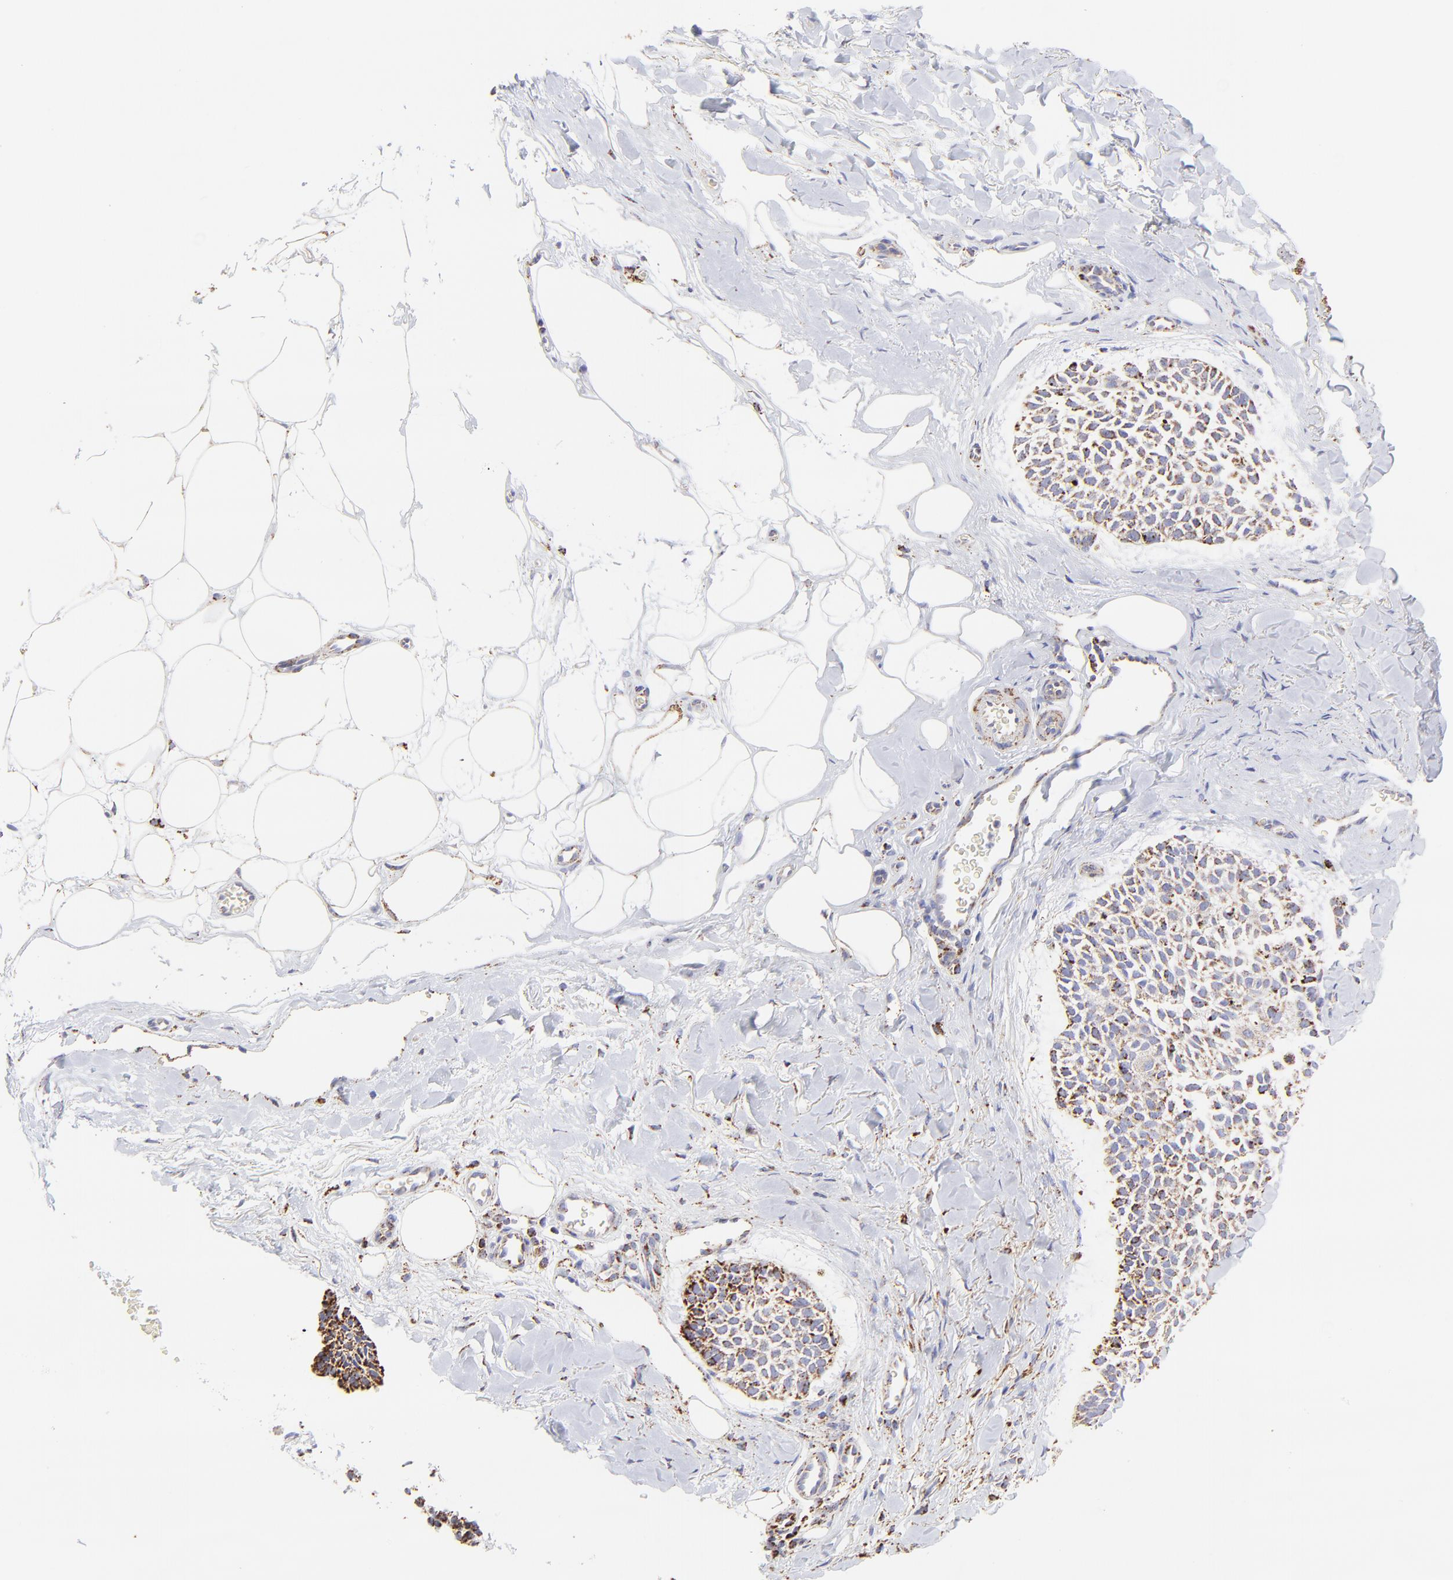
{"staining": {"intensity": "moderate", "quantity": ">75%", "location": "cytoplasmic/membranous"}, "tissue": "skin cancer", "cell_type": "Tumor cells", "image_type": "cancer", "snomed": [{"axis": "morphology", "description": "Normal tissue, NOS"}, {"axis": "morphology", "description": "Basal cell carcinoma"}, {"axis": "topography", "description": "Skin"}], "caption": "Tumor cells reveal moderate cytoplasmic/membranous positivity in about >75% of cells in skin cancer (basal cell carcinoma). The protein of interest is stained brown, and the nuclei are stained in blue (DAB (3,3'-diaminobenzidine) IHC with brightfield microscopy, high magnification).", "gene": "ECH1", "patient": {"sex": "female", "age": 70}}